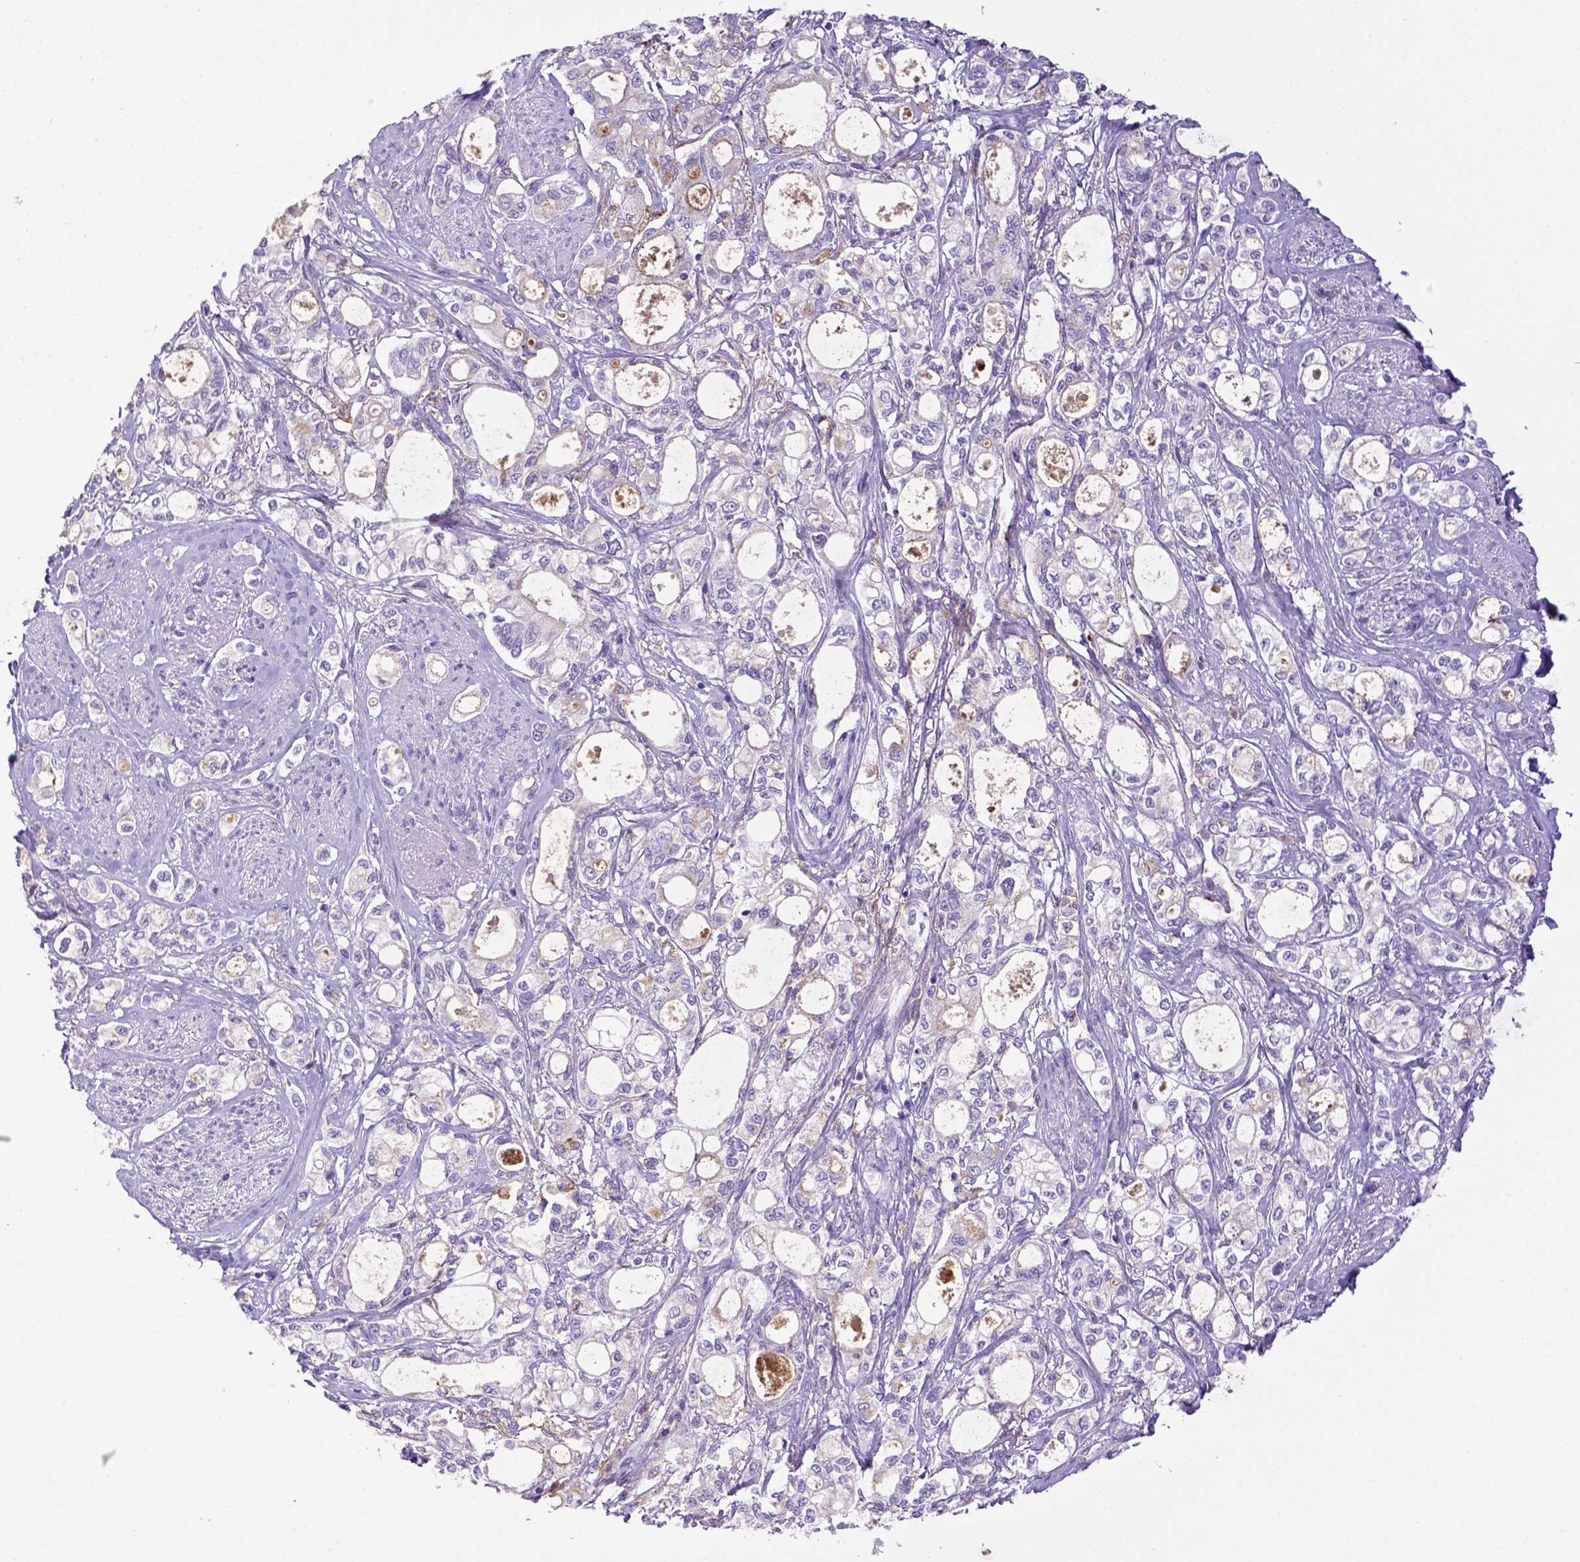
{"staining": {"intensity": "negative", "quantity": "none", "location": "none"}, "tissue": "stomach cancer", "cell_type": "Tumor cells", "image_type": "cancer", "snomed": [{"axis": "morphology", "description": "Adenocarcinoma, NOS"}, {"axis": "topography", "description": "Stomach"}], "caption": "There is no significant positivity in tumor cells of stomach cancer (adenocarcinoma).", "gene": "CD40", "patient": {"sex": "male", "age": 63}}